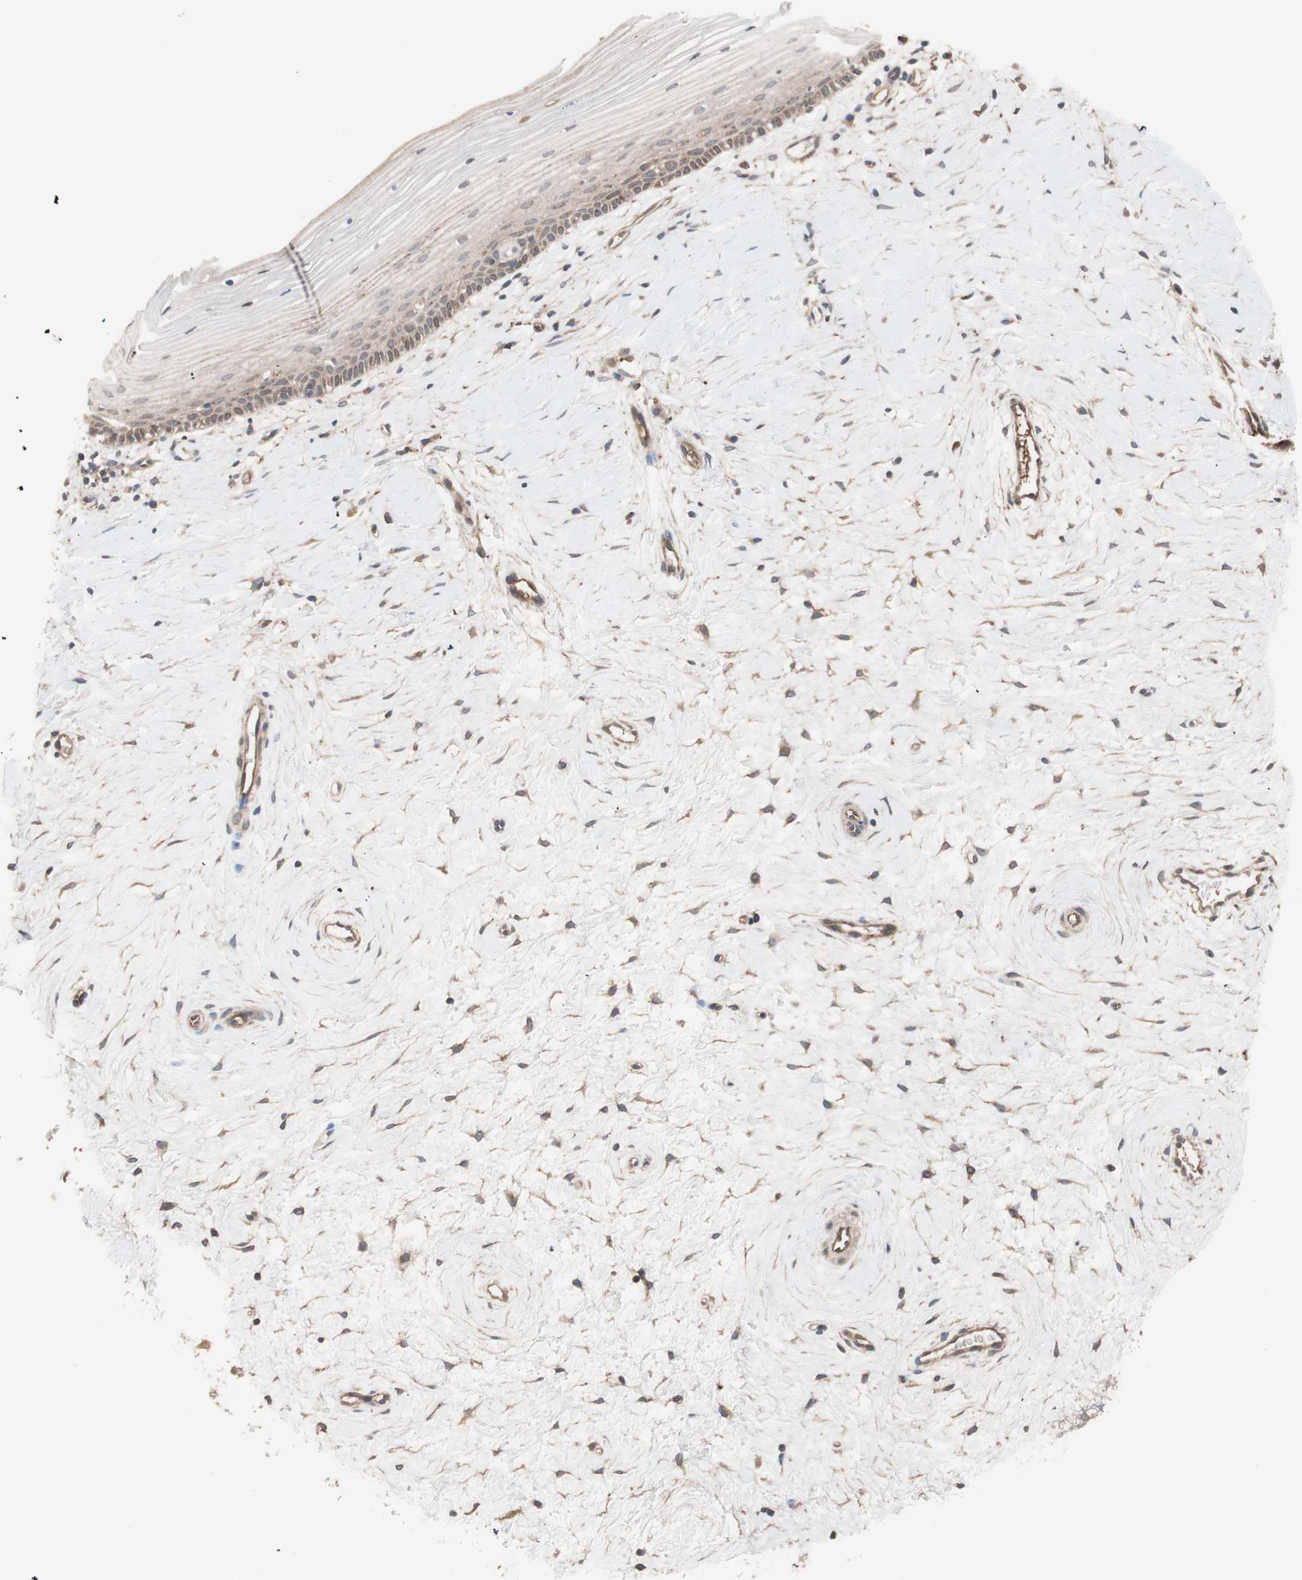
{"staining": {"intensity": "moderate", "quantity": ">75%", "location": "cytoplasmic/membranous"}, "tissue": "cervix", "cell_type": "Glandular cells", "image_type": "normal", "snomed": [{"axis": "morphology", "description": "Normal tissue, NOS"}, {"axis": "topography", "description": "Cervix"}], "caption": "Normal cervix was stained to show a protein in brown. There is medium levels of moderate cytoplasmic/membranous expression in about >75% of glandular cells. (DAB = brown stain, brightfield microscopy at high magnification).", "gene": "SDC4", "patient": {"sex": "female", "age": 39}}